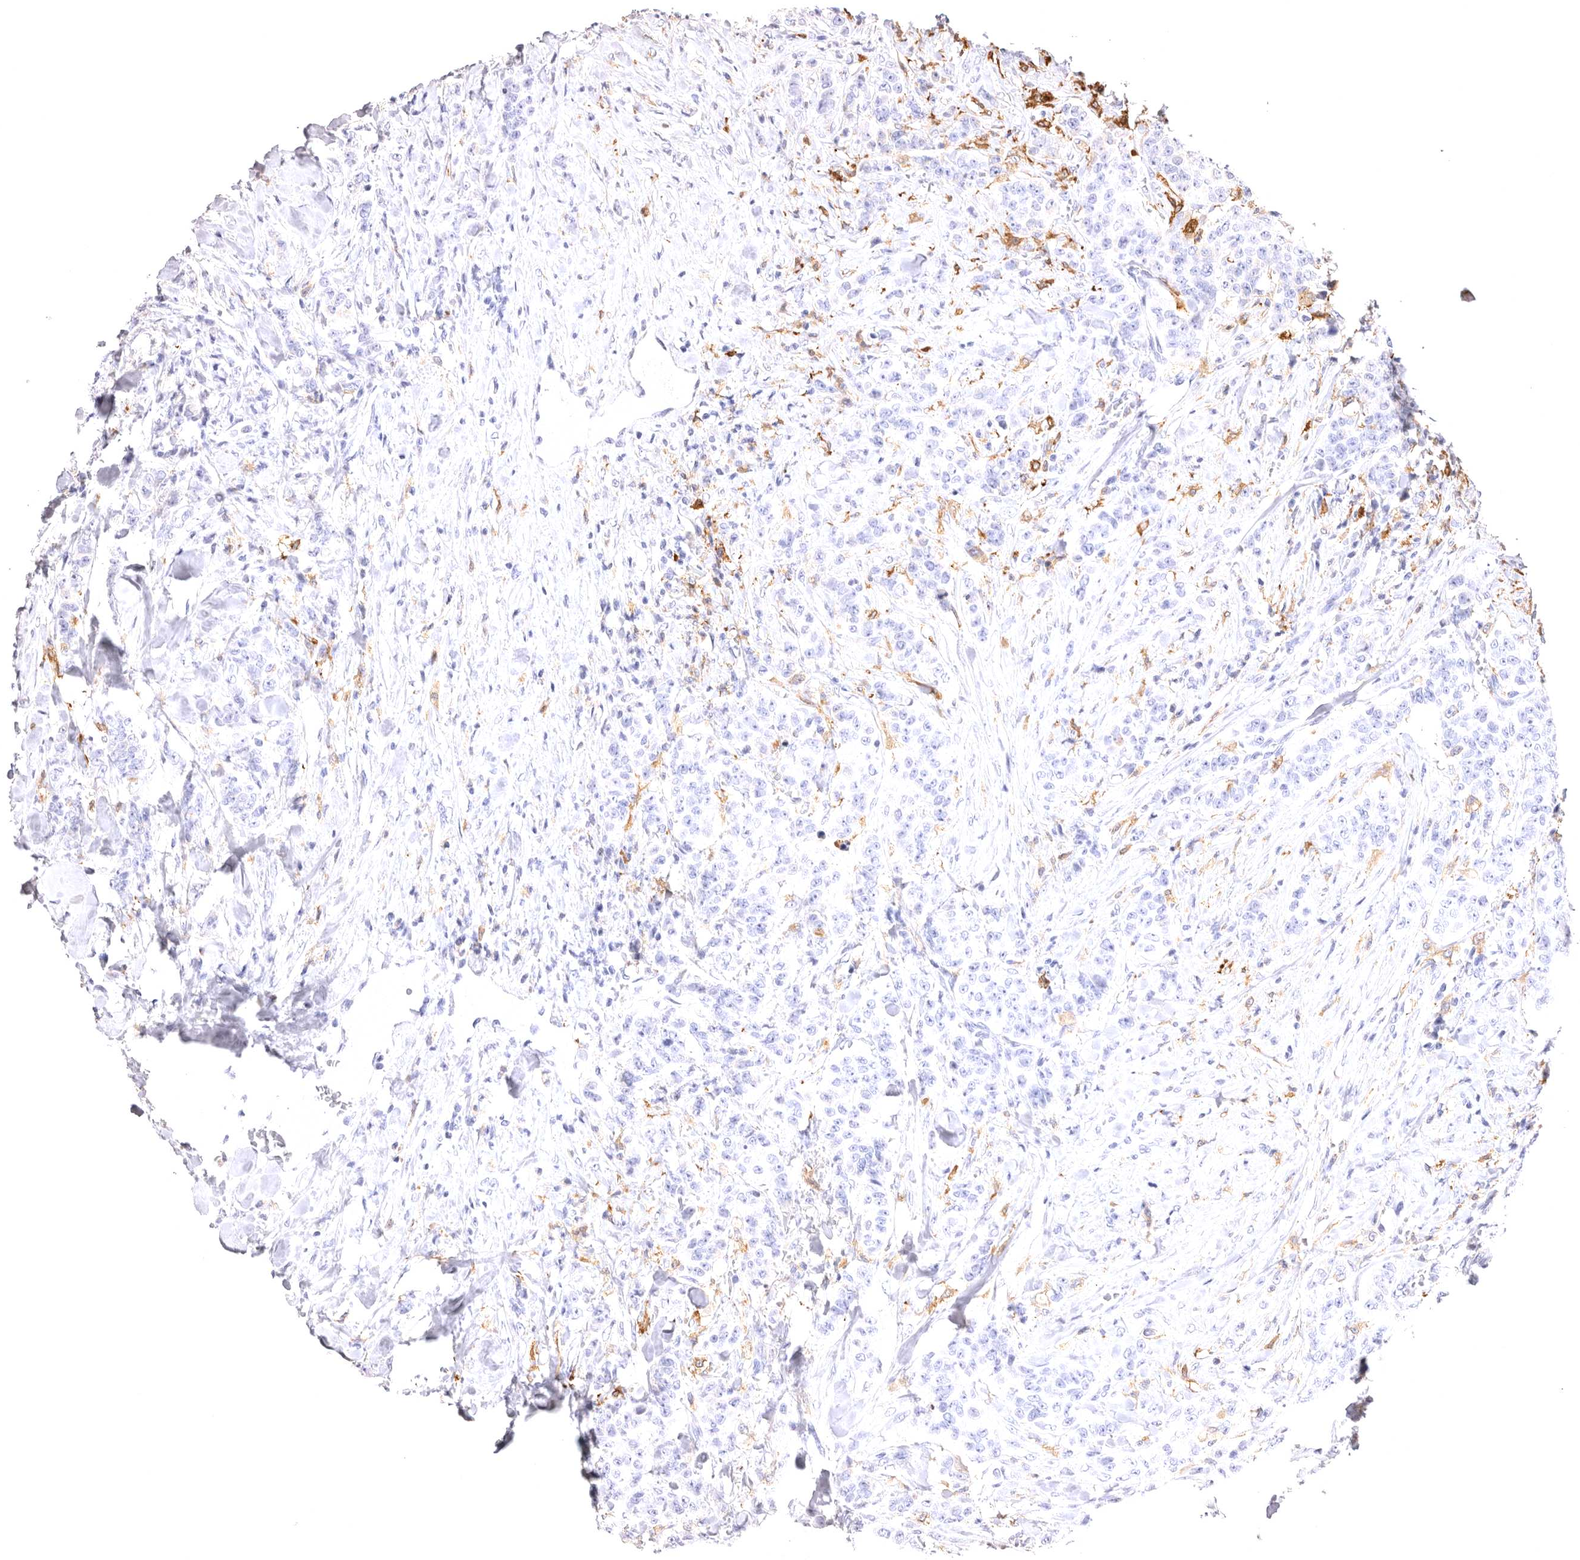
{"staining": {"intensity": "negative", "quantity": "none", "location": "none"}, "tissue": "breast cancer", "cell_type": "Tumor cells", "image_type": "cancer", "snomed": [{"axis": "morphology", "description": "Duct carcinoma"}, {"axis": "topography", "description": "Breast"}], "caption": "A photomicrograph of human intraductal carcinoma (breast) is negative for staining in tumor cells.", "gene": "VPS45", "patient": {"sex": "female", "age": 40}}